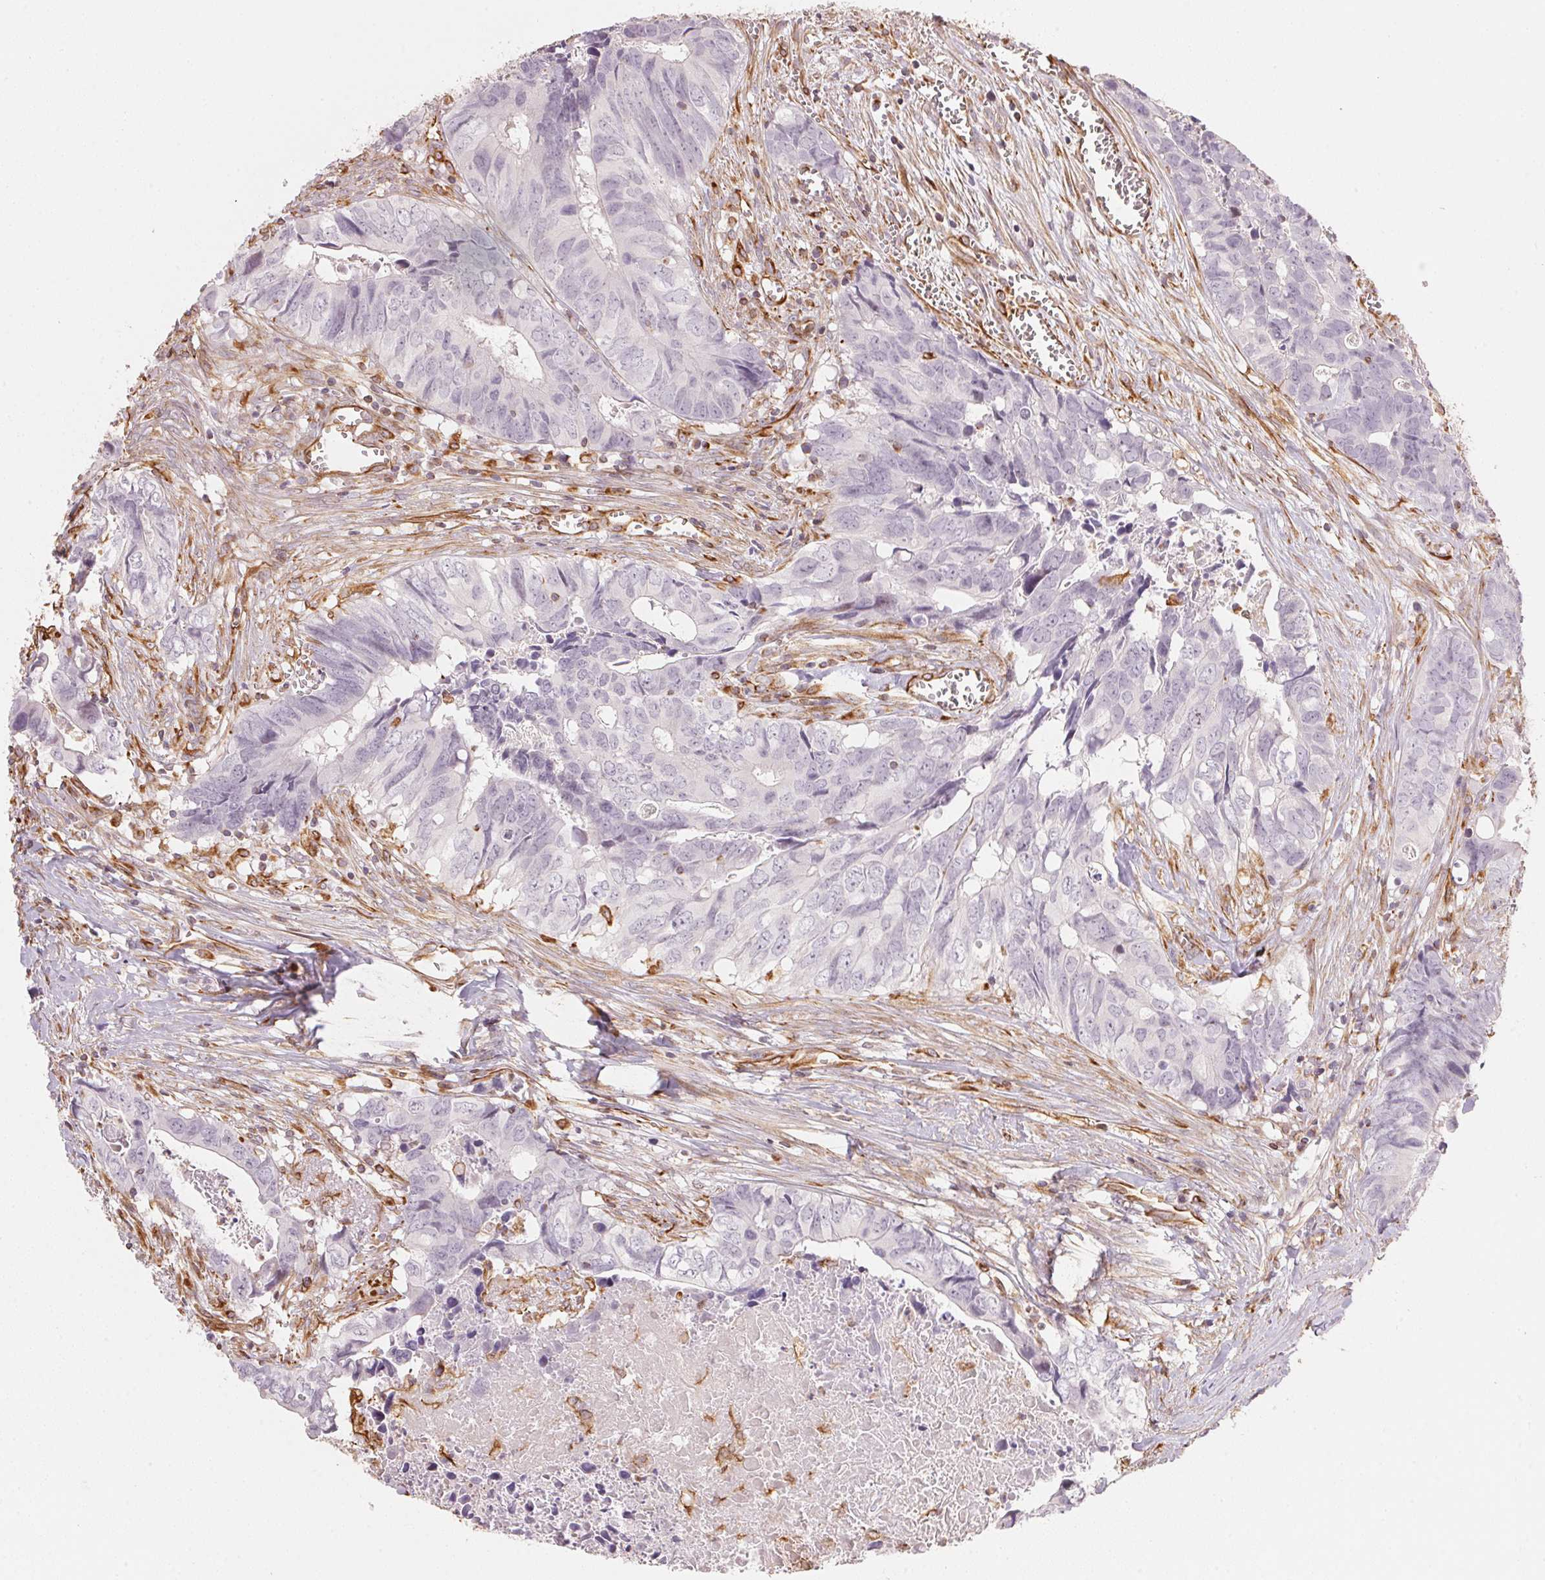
{"staining": {"intensity": "negative", "quantity": "none", "location": "none"}, "tissue": "colorectal cancer", "cell_type": "Tumor cells", "image_type": "cancer", "snomed": [{"axis": "morphology", "description": "Adenocarcinoma, NOS"}, {"axis": "topography", "description": "Colon"}], "caption": "This is an immunohistochemistry micrograph of human adenocarcinoma (colorectal). There is no expression in tumor cells.", "gene": "FOXR2", "patient": {"sex": "female", "age": 82}}